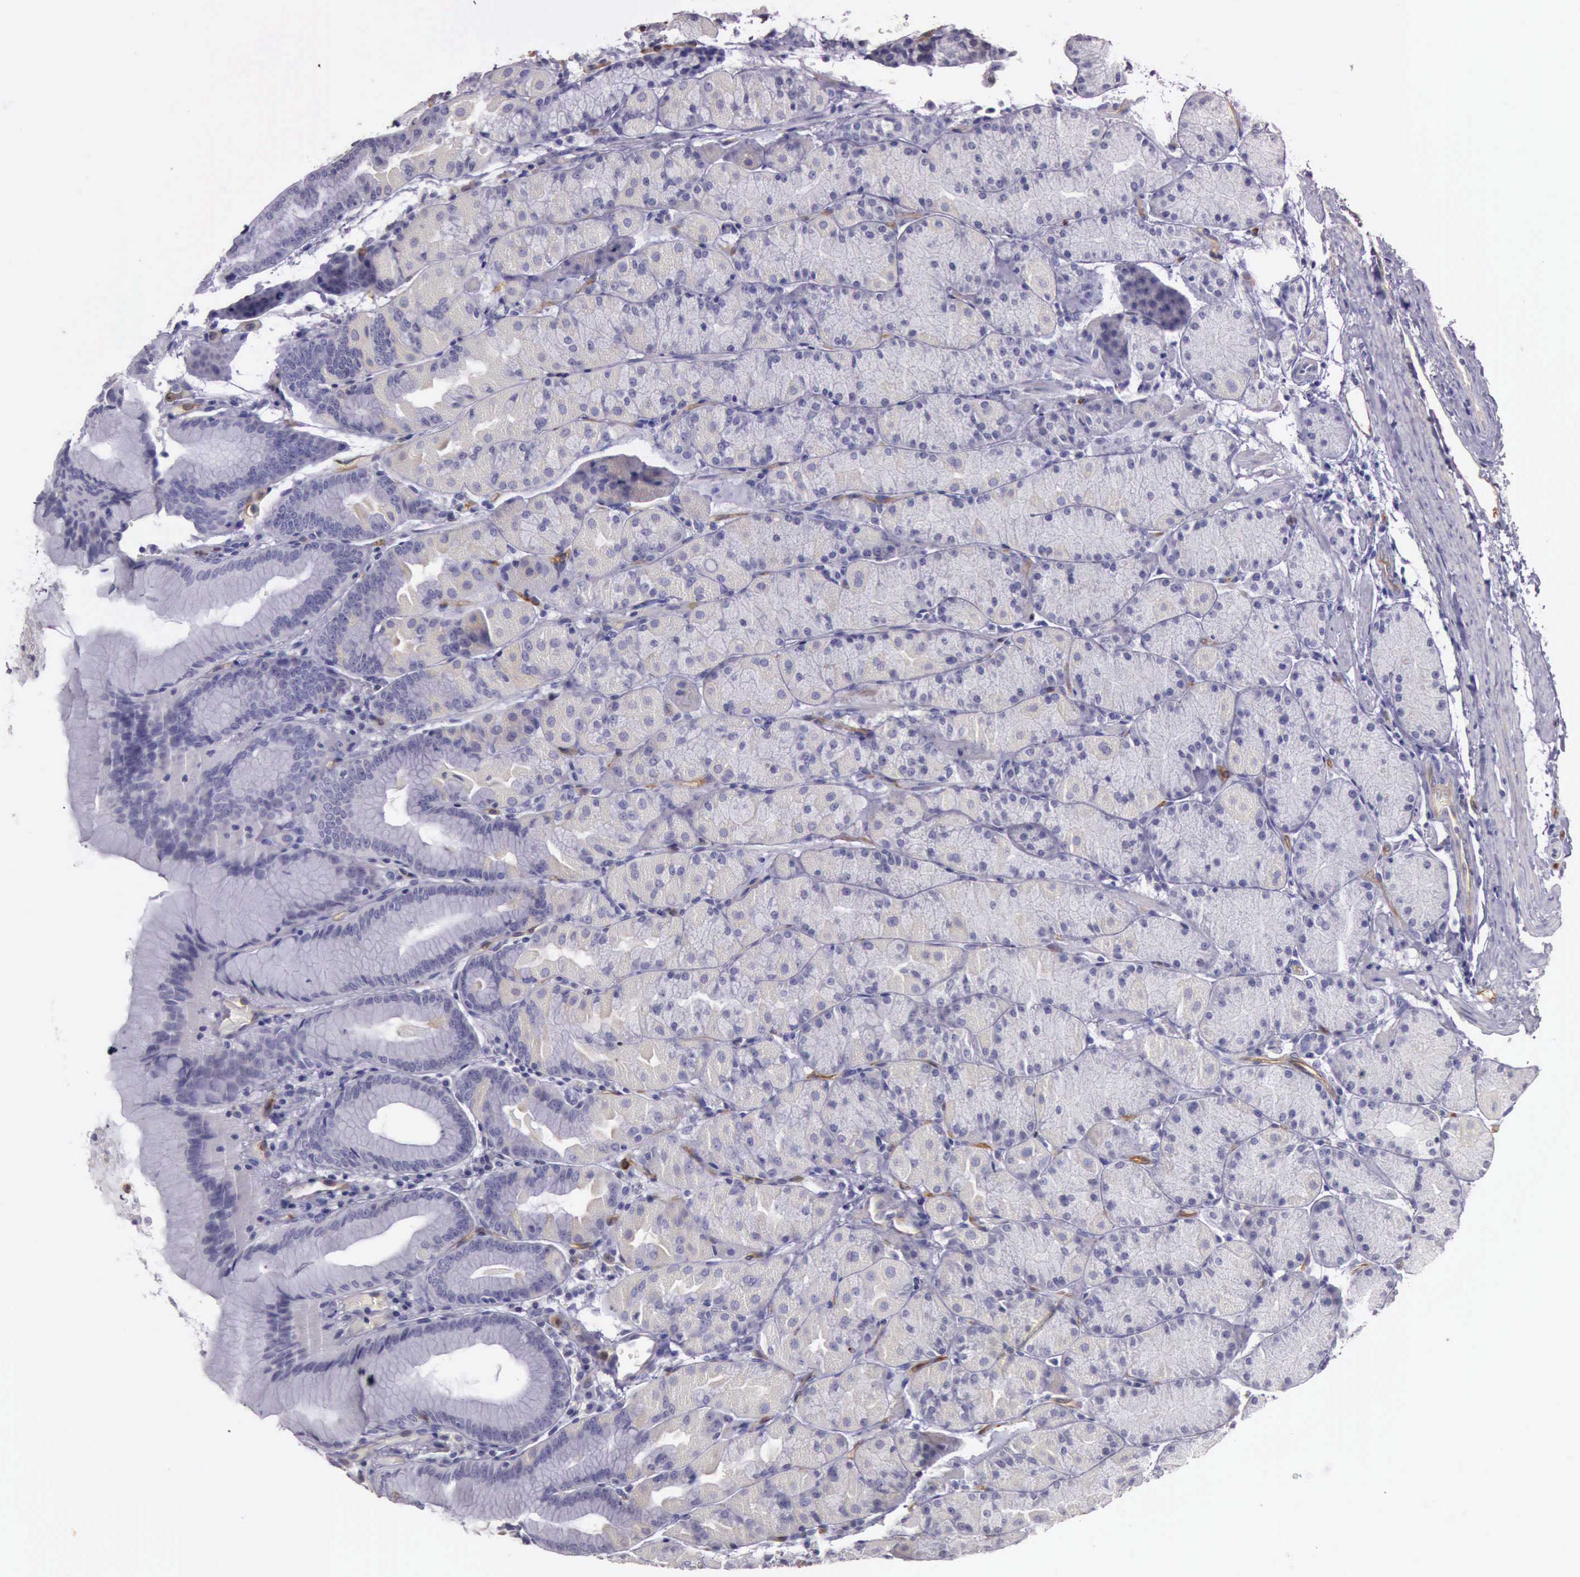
{"staining": {"intensity": "weak", "quantity": "<25%", "location": "cytoplasmic/membranous"}, "tissue": "stomach", "cell_type": "Glandular cells", "image_type": "normal", "snomed": [{"axis": "morphology", "description": "Normal tissue, NOS"}, {"axis": "topography", "description": "Stomach, upper"}], "caption": "This is an IHC micrograph of normal stomach. There is no expression in glandular cells.", "gene": "TCEANC", "patient": {"sex": "male", "age": 57}}